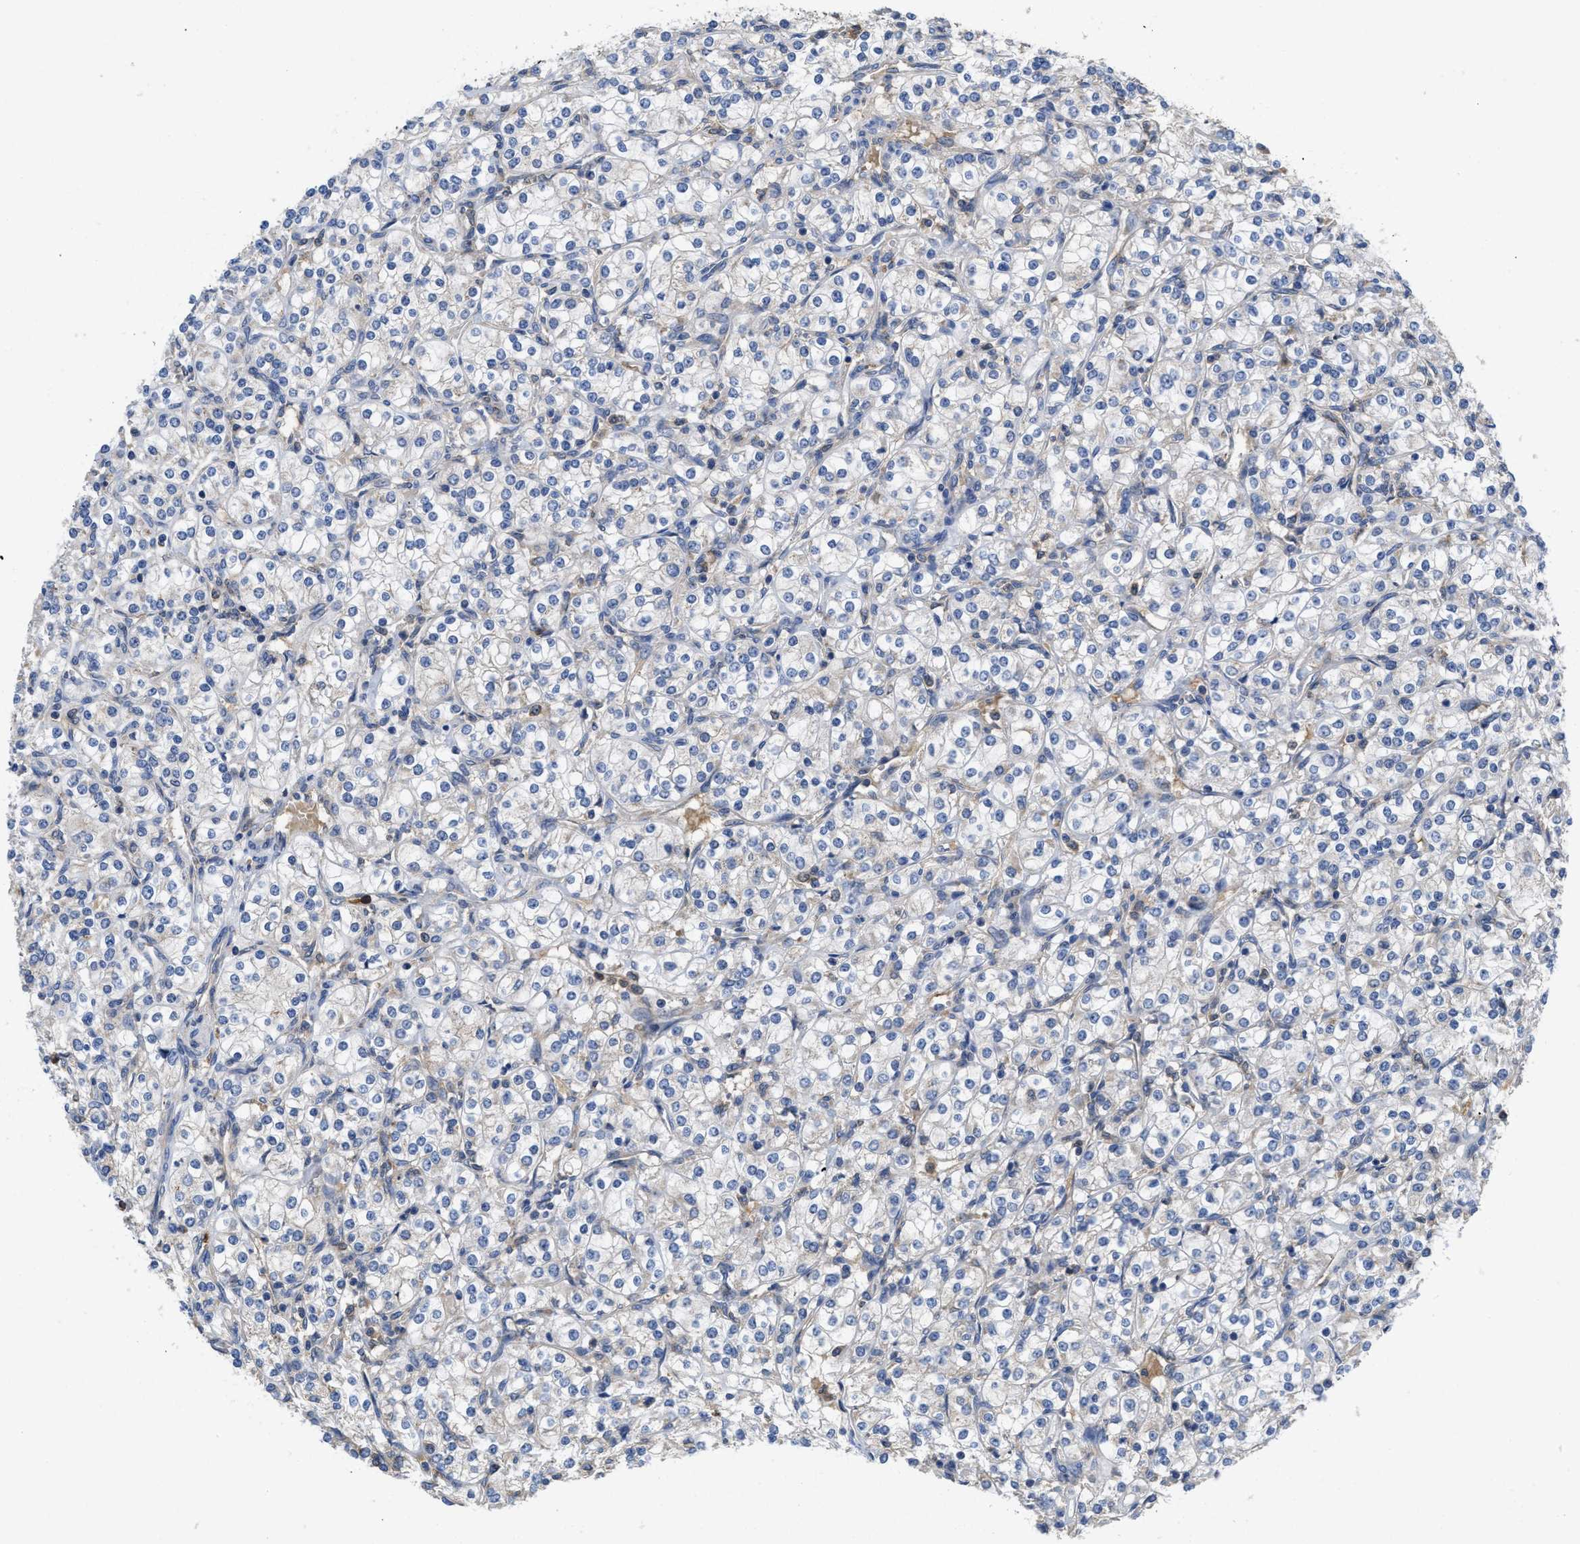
{"staining": {"intensity": "negative", "quantity": "none", "location": "none"}, "tissue": "renal cancer", "cell_type": "Tumor cells", "image_type": "cancer", "snomed": [{"axis": "morphology", "description": "Adenocarcinoma, NOS"}, {"axis": "topography", "description": "Kidney"}], "caption": "A high-resolution photomicrograph shows immunohistochemistry staining of renal cancer (adenocarcinoma), which shows no significant staining in tumor cells.", "gene": "RNF216", "patient": {"sex": "male", "age": 77}}